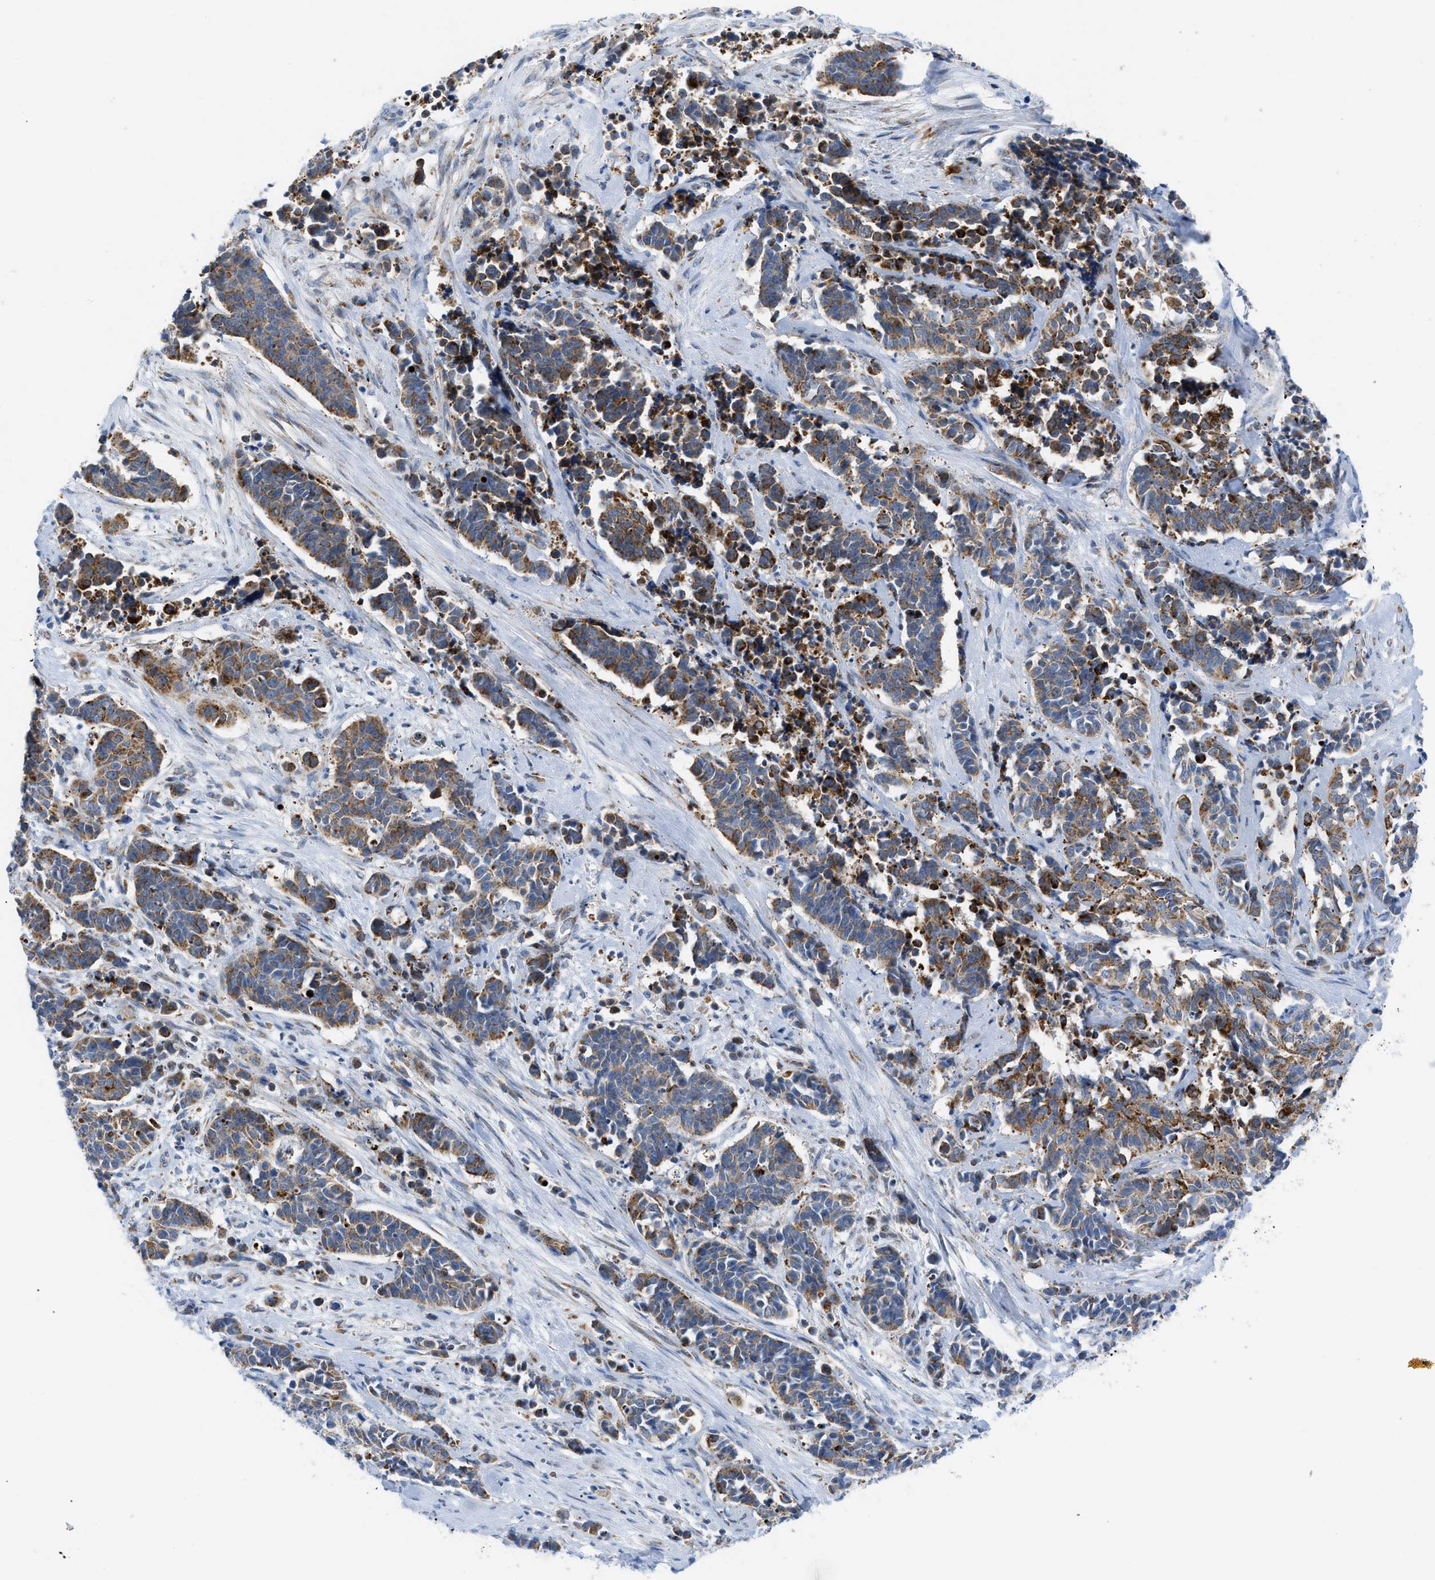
{"staining": {"intensity": "moderate", "quantity": "25%-75%", "location": "cytoplasmic/membranous"}, "tissue": "cervical cancer", "cell_type": "Tumor cells", "image_type": "cancer", "snomed": [{"axis": "morphology", "description": "Squamous cell carcinoma, NOS"}, {"axis": "topography", "description": "Cervix"}], "caption": "Immunohistochemical staining of human squamous cell carcinoma (cervical) demonstrates moderate cytoplasmic/membranous protein staining in about 25%-75% of tumor cells.", "gene": "RBBP9", "patient": {"sex": "female", "age": 35}}